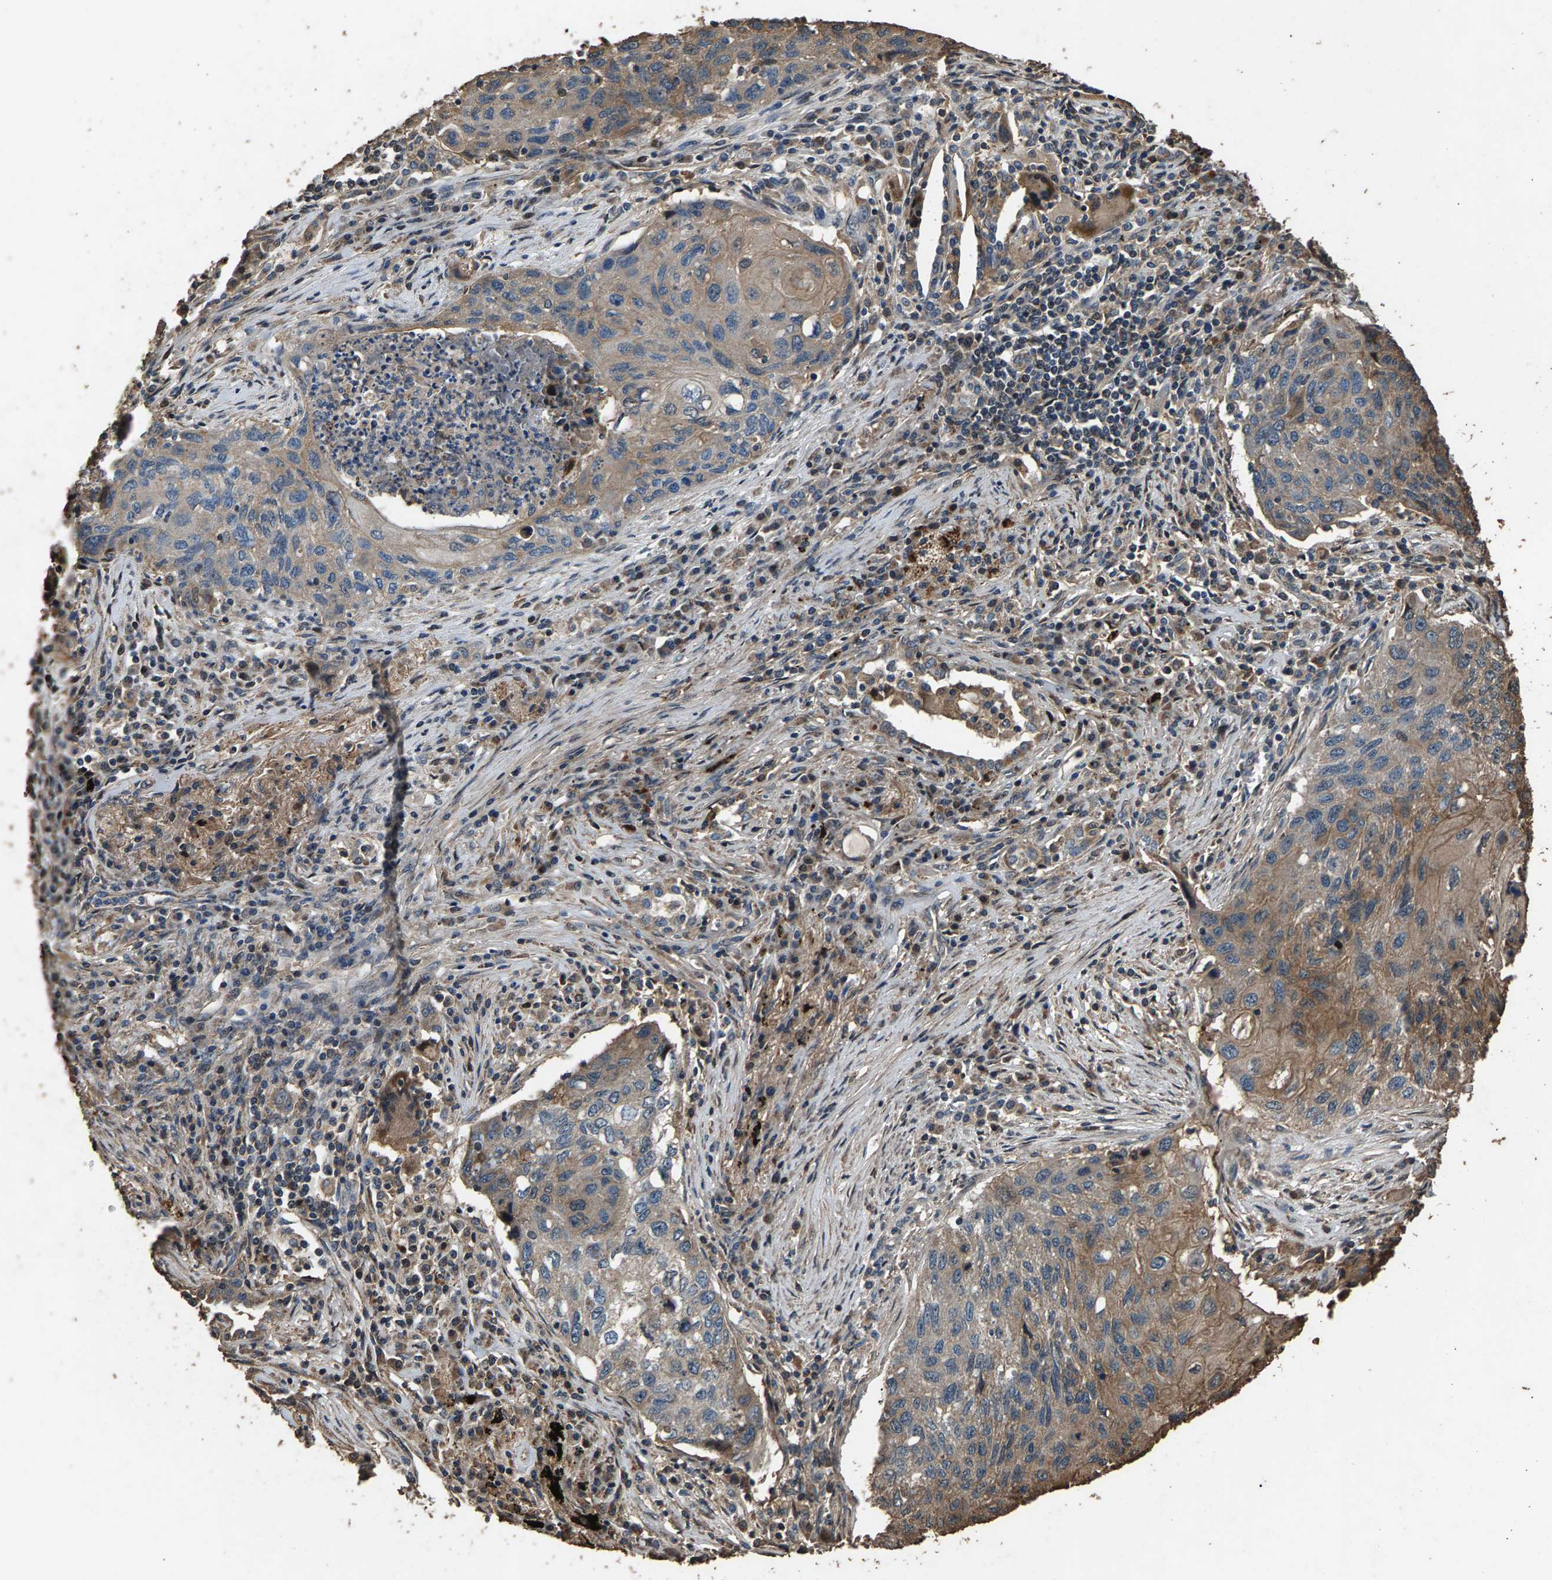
{"staining": {"intensity": "weak", "quantity": "25%-75%", "location": "cytoplasmic/membranous"}, "tissue": "lung cancer", "cell_type": "Tumor cells", "image_type": "cancer", "snomed": [{"axis": "morphology", "description": "Squamous cell carcinoma, NOS"}, {"axis": "topography", "description": "Lung"}], "caption": "A micrograph of human lung cancer (squamous cell carcinoma) stained for a protein exhibits weak cytoplasmic/membranous brown staining in tumor cells.", "gene": "MRPL27", "patient": {"sex": "female", "age": 63}}